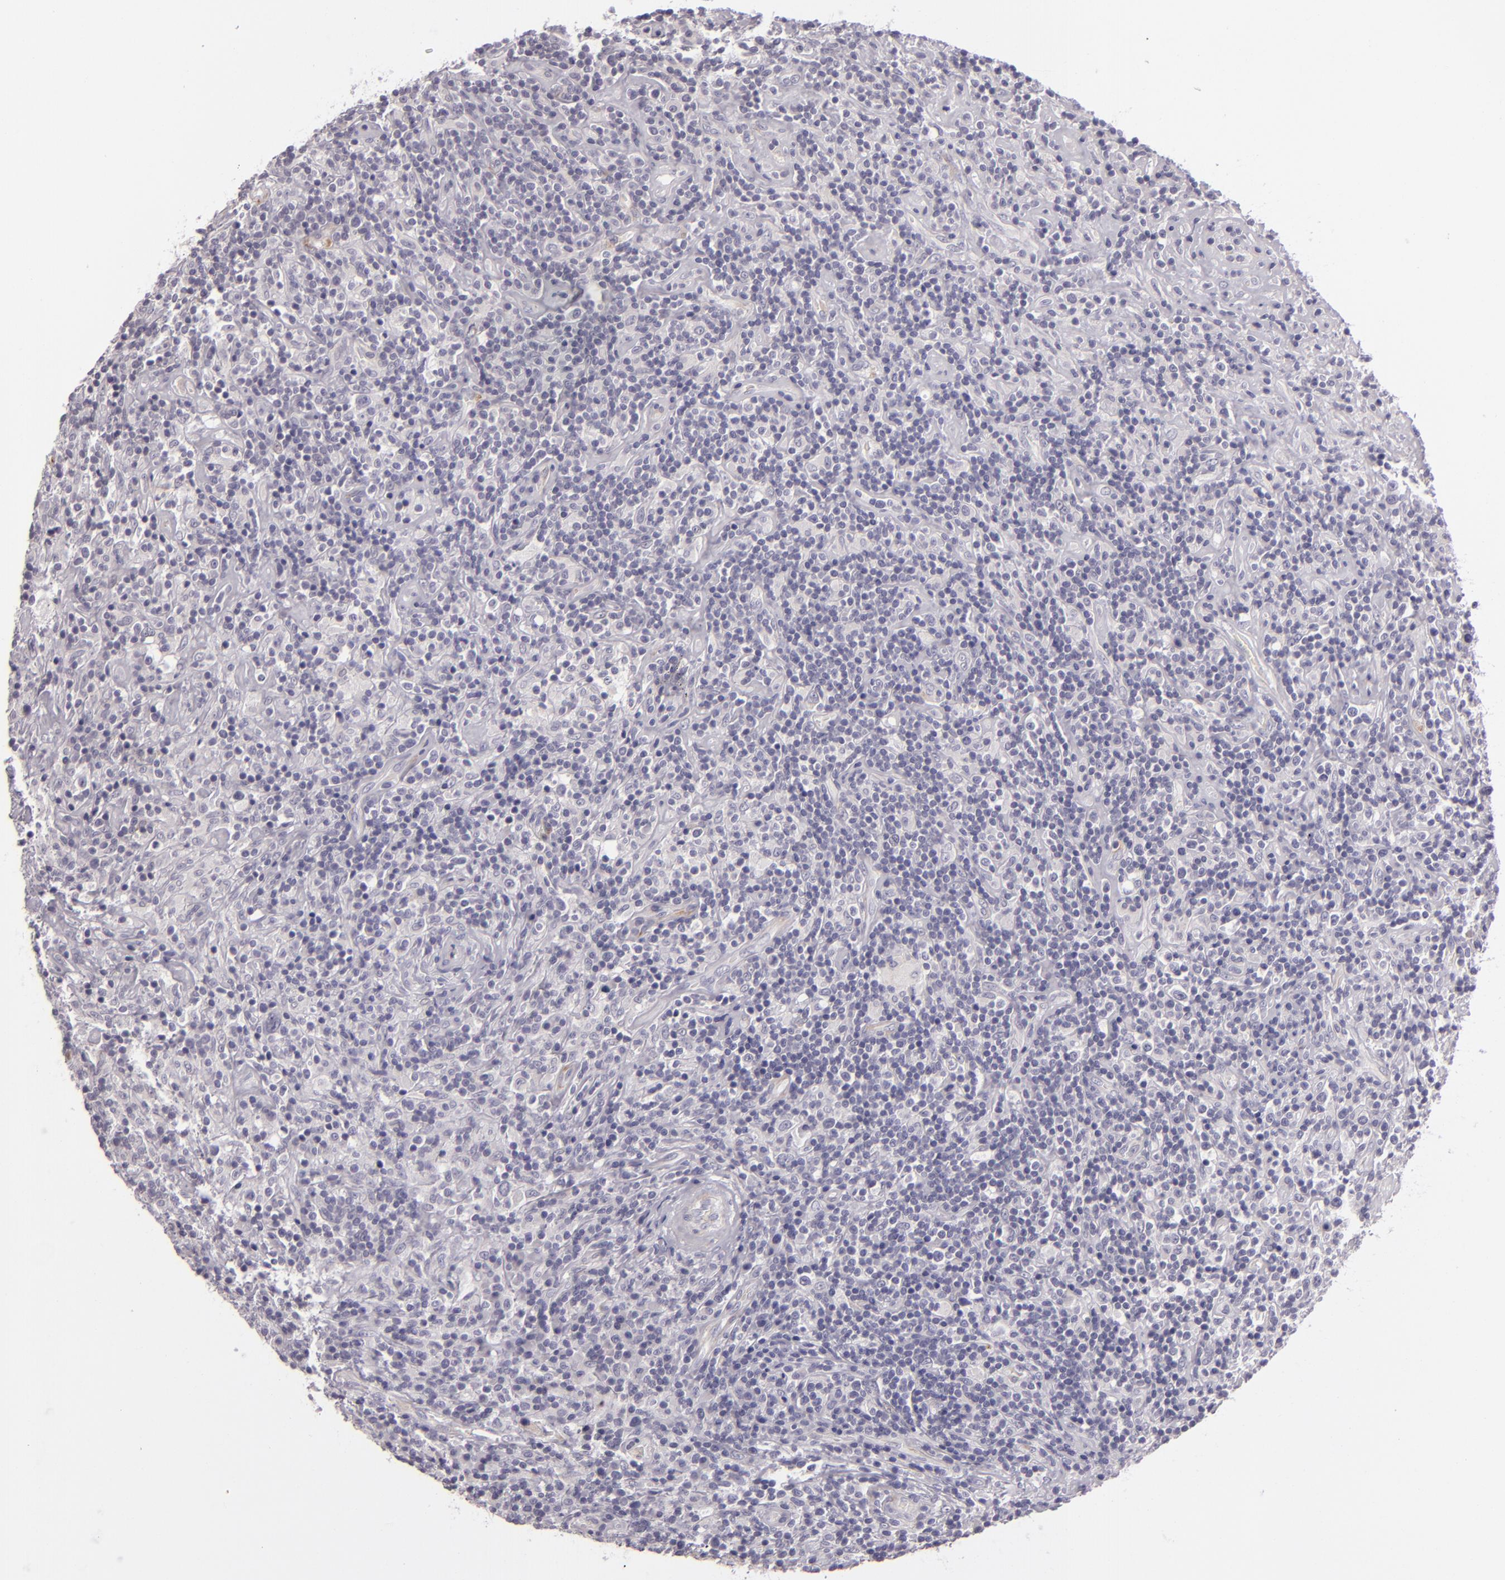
{"staining": {"intensity": "negative", "quantity": "none", "location": "none"}, "tissue": "lymphoma", "cell_type": "Tumor cells", "image_type": "cancer", "snomed": [{"axis": "morphology", "description": "Hodgkin's disease, NOS"}, {"axis": "topography", "description": "Lymph node"}], "caption": "Tumor cells are negative for brown protein staining in Hodgkin's disease. (DAB immunohistochemistry (IHC), high magnification).", "gene": "EGFL6", "patient": {"sex": "male", "age": 46}}